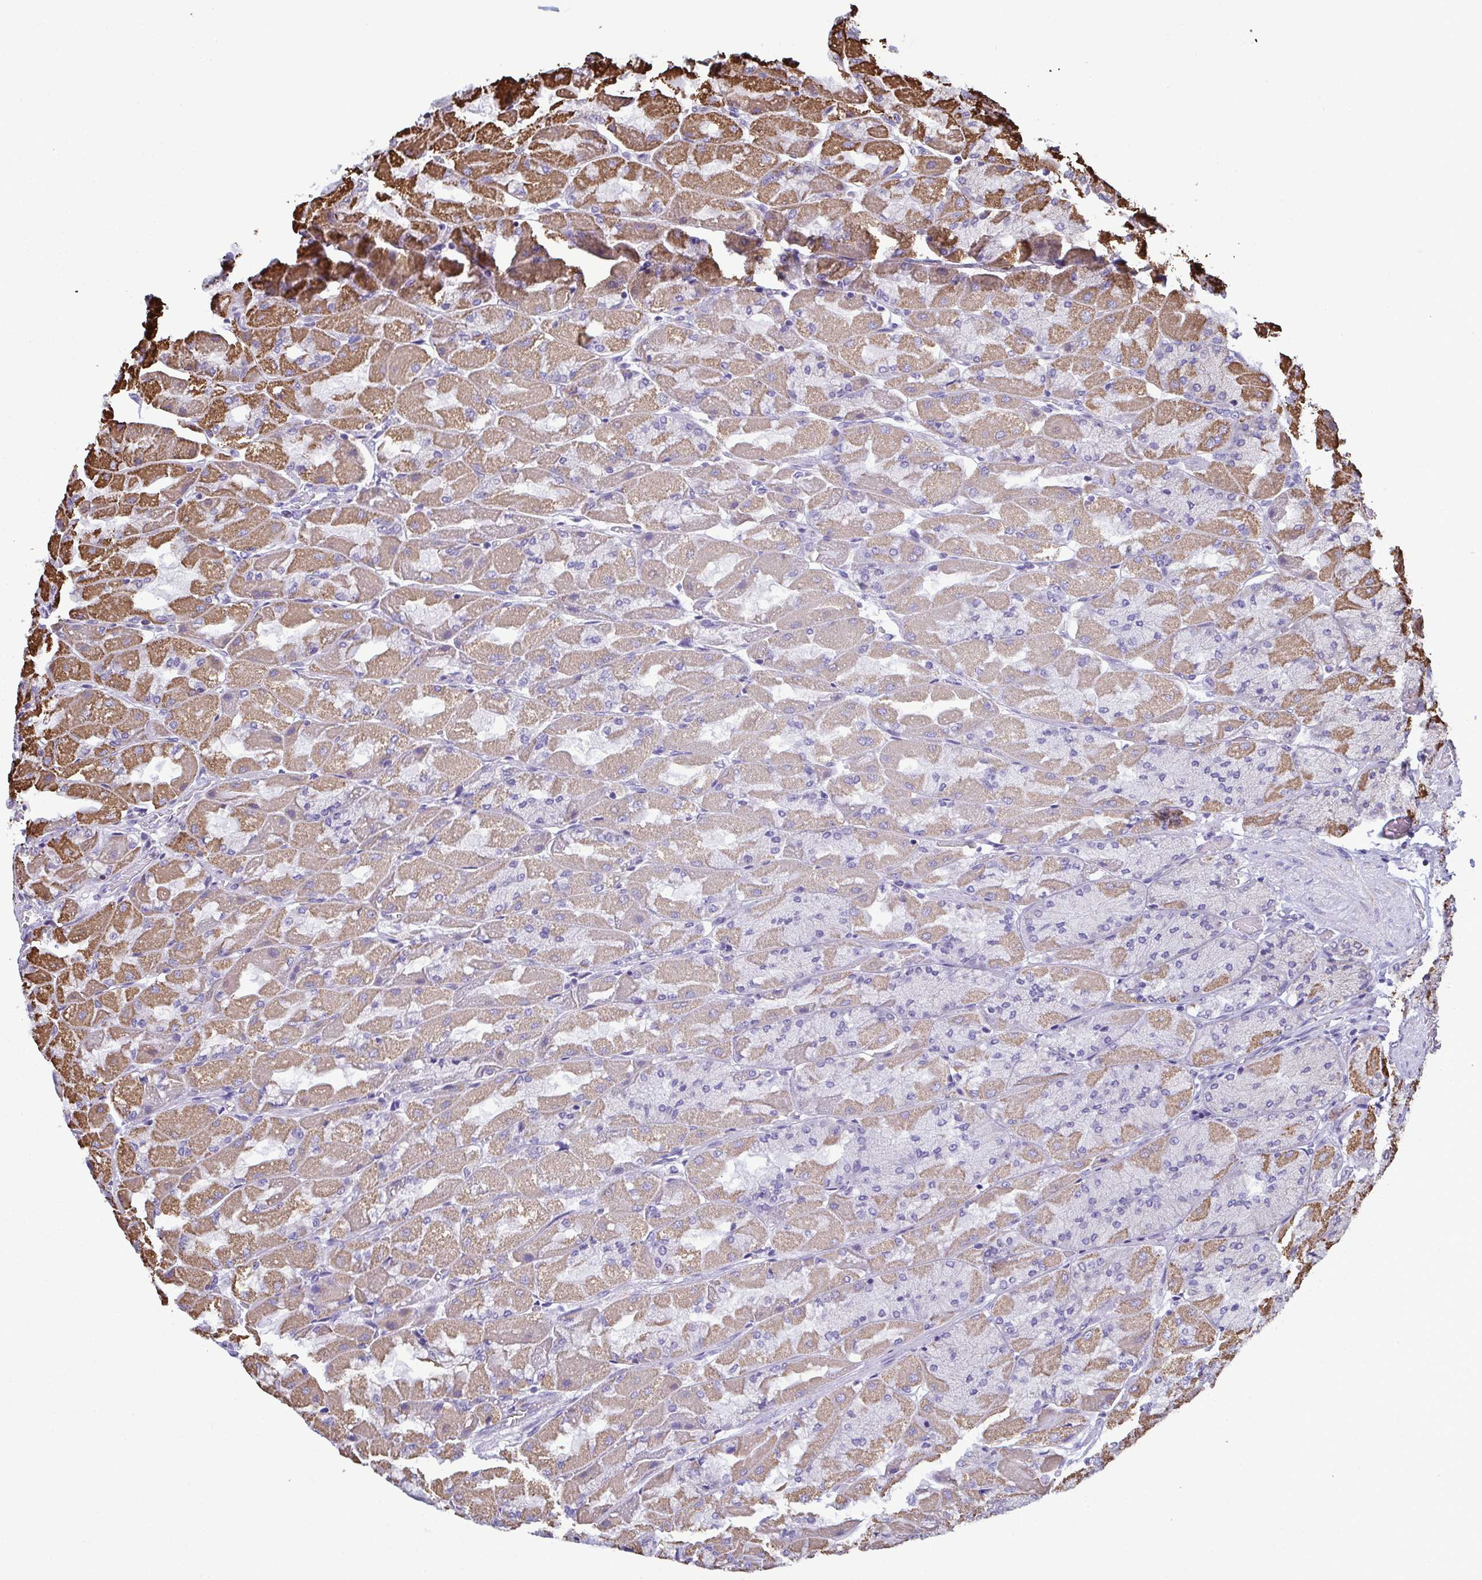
{"staining": {"intensity": "moderate", "quantity": ">75%", "location": "cytoplasmic/membranous"}, "tissue": "stomach", "cell_type": "Glandular cells", "image_type": "normal", "snomed": [{"axis": "morphology", "description": "Normal tissue, NOS"}, {"axis": "topography", "description": "Stomach"}], "caption": "Brown immunohistochemical staining in normal stomach reveals moderate cytoplasmic/membranous staining in approximately >75% of glandular cells. The staining was performed using DAB (3,3'-diaminobenzidine), with brown indicating positive protein expression. Nuclei are stained blue with hematoxylin.", "gene": "CSDE1", "patient": {"sex": "female", "age": 61}}